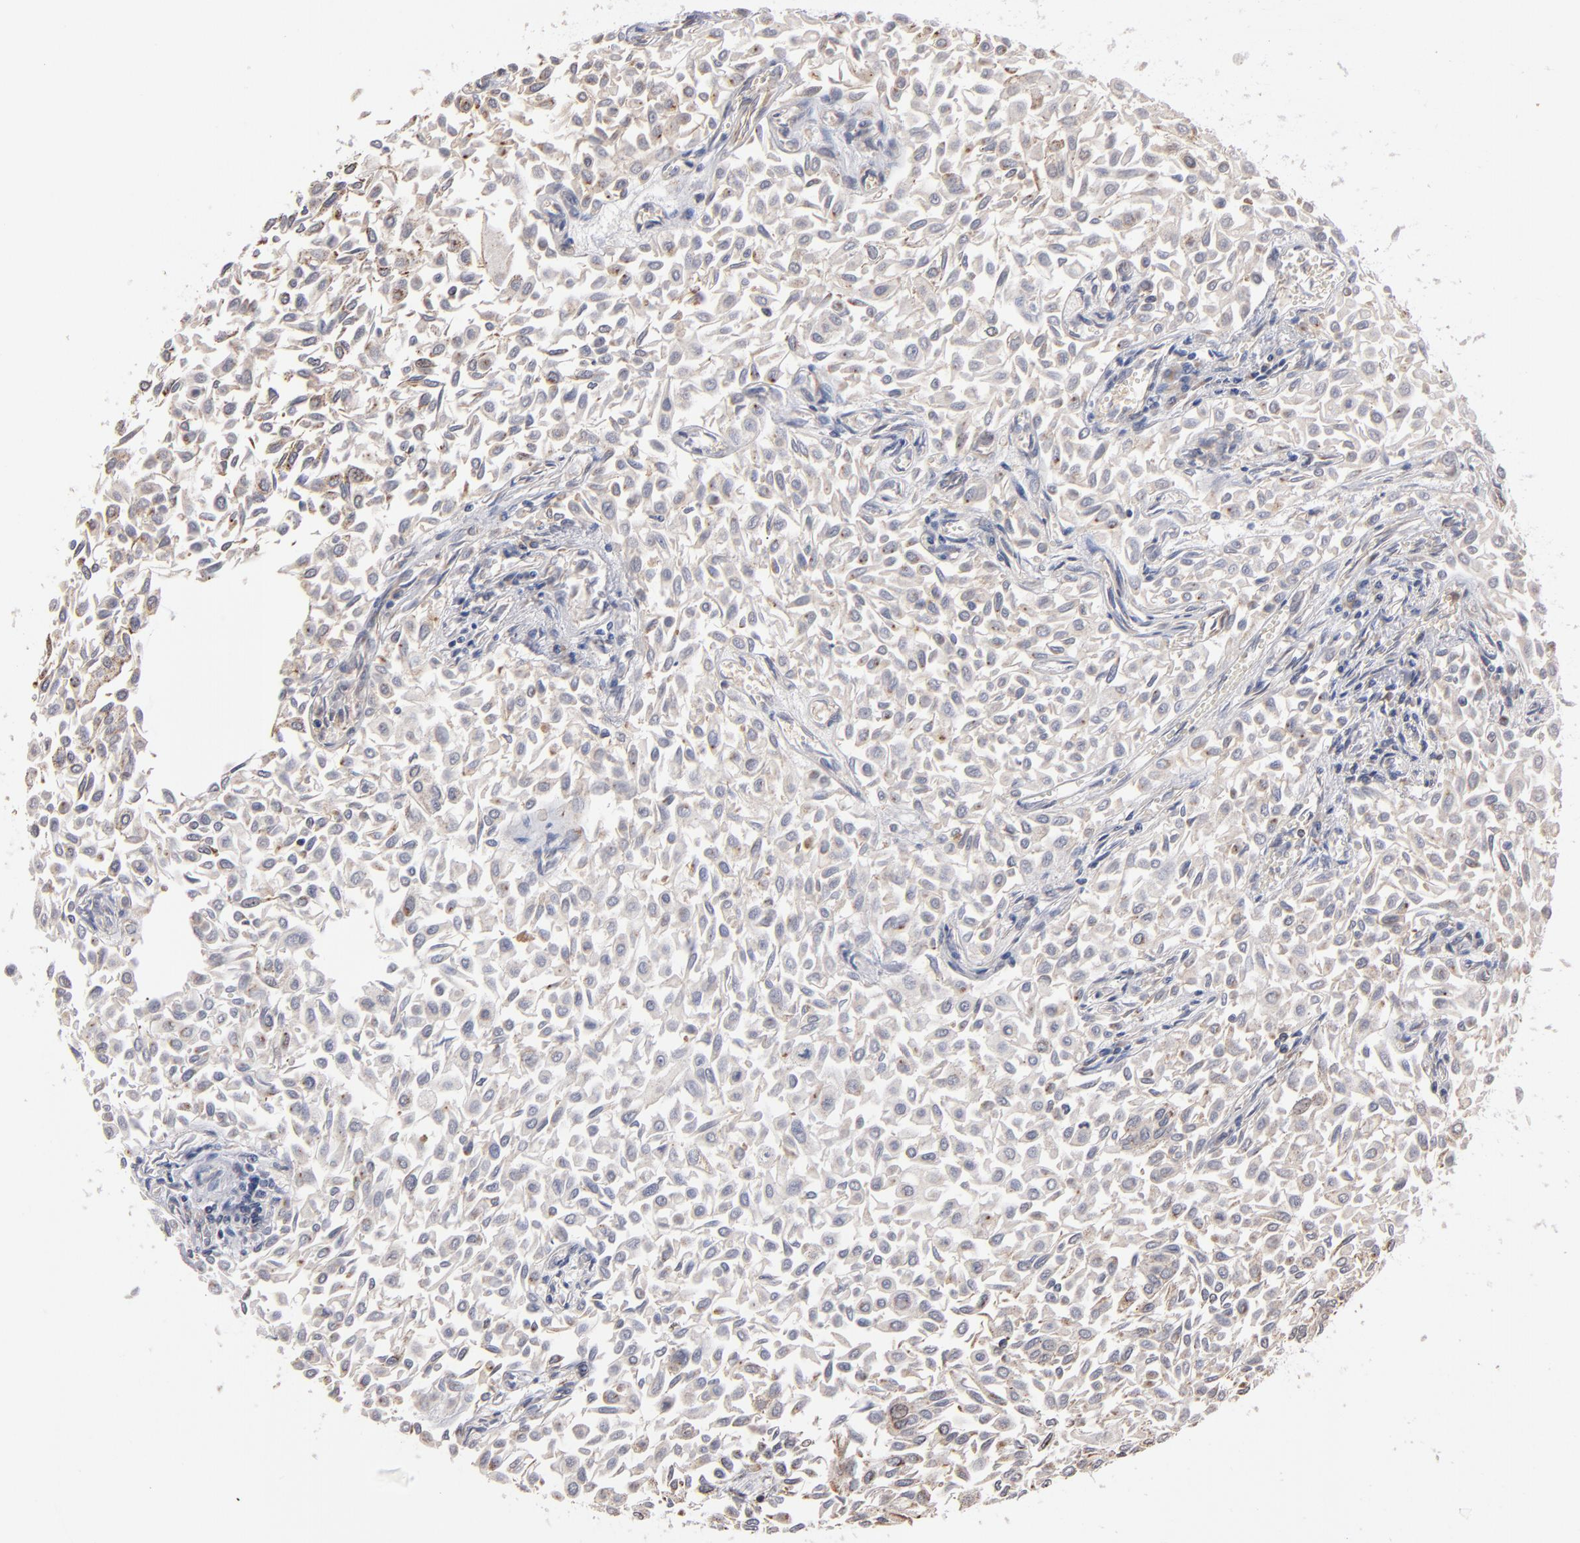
{"staining": {"intensity": "weak", "quantity": "<25%", "location": "cytoplasmic/membranous"}, "tissue": "urothelial cancer", "cell_type": "Tumor cells", "image_type": "cancer", "snomed": [{"axis": "morphology", "description": "Urothelial carcinoma, Low grade"}, {"axis": "topography", "description": "Urinary bladder"}], "caption": "Immunohistochemistry (IHC) histopathology image of human low-grade urothelial carcinoma stained for a protein (brown), which displays no staining in tumor cells.", "gene": "MIPOL1", "patient": {"sex": "male", "age": 64}}